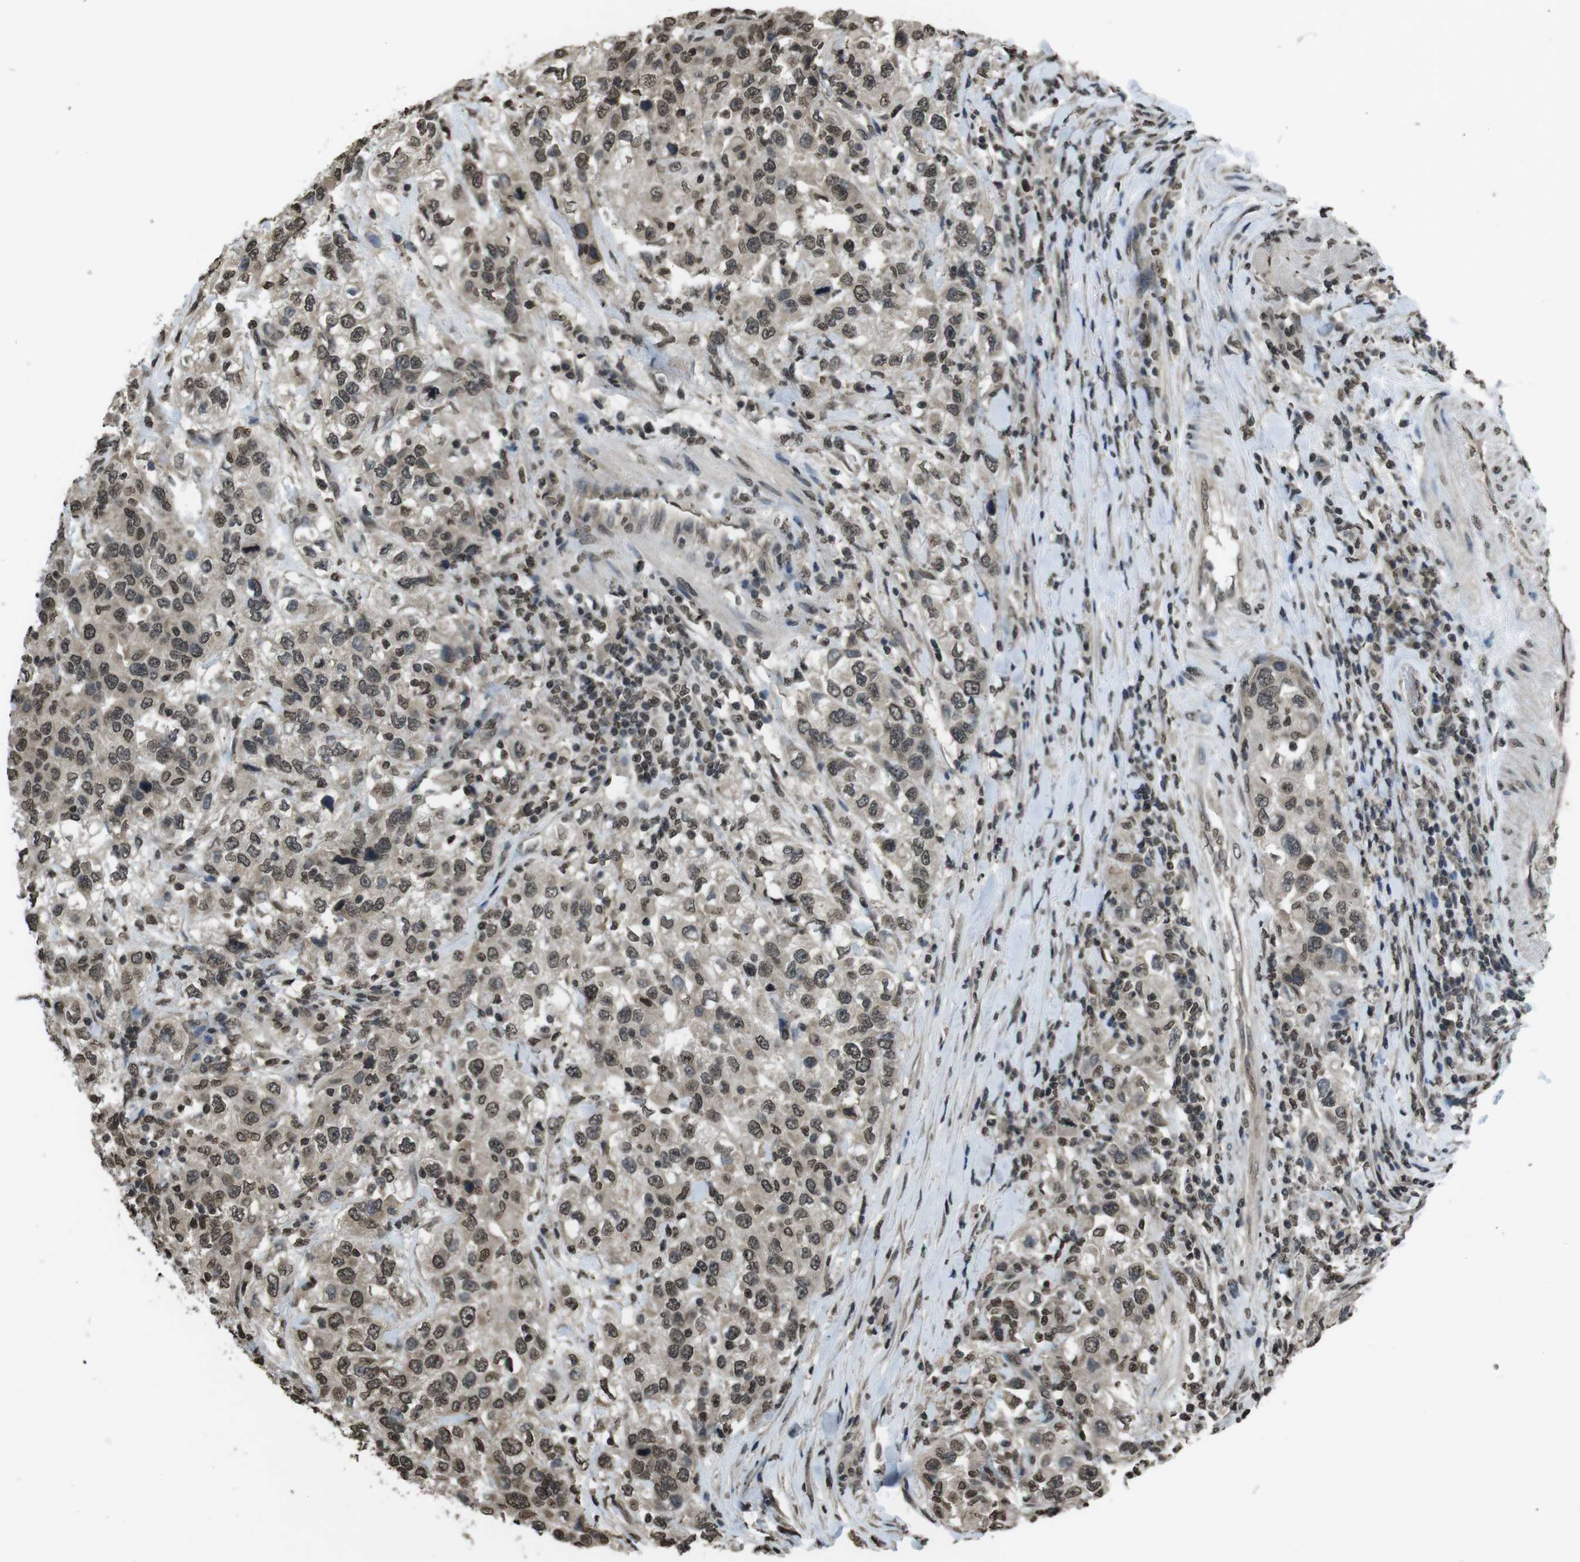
{"staining": {"intensity": "moderate", "quantity": ">75%", "location": "nuclear"}, "tissue": "urothelial cancer", "cell_type": "Tumor cells", "image_type": "cancer", "snomed": [{"axis": "morphology", "description": "Urothelial carcinoma, High grade"}, {"axis": "topography", "description": "Urinary bladder"}], "caption": "About >75% of tumor cells in human urothelial cancer exhibit moderate nuclear protein positivity as visualized by brown immunohistochemical staining.", "gene": "MAF", "patient": {"sex": "female", "age": 80}}